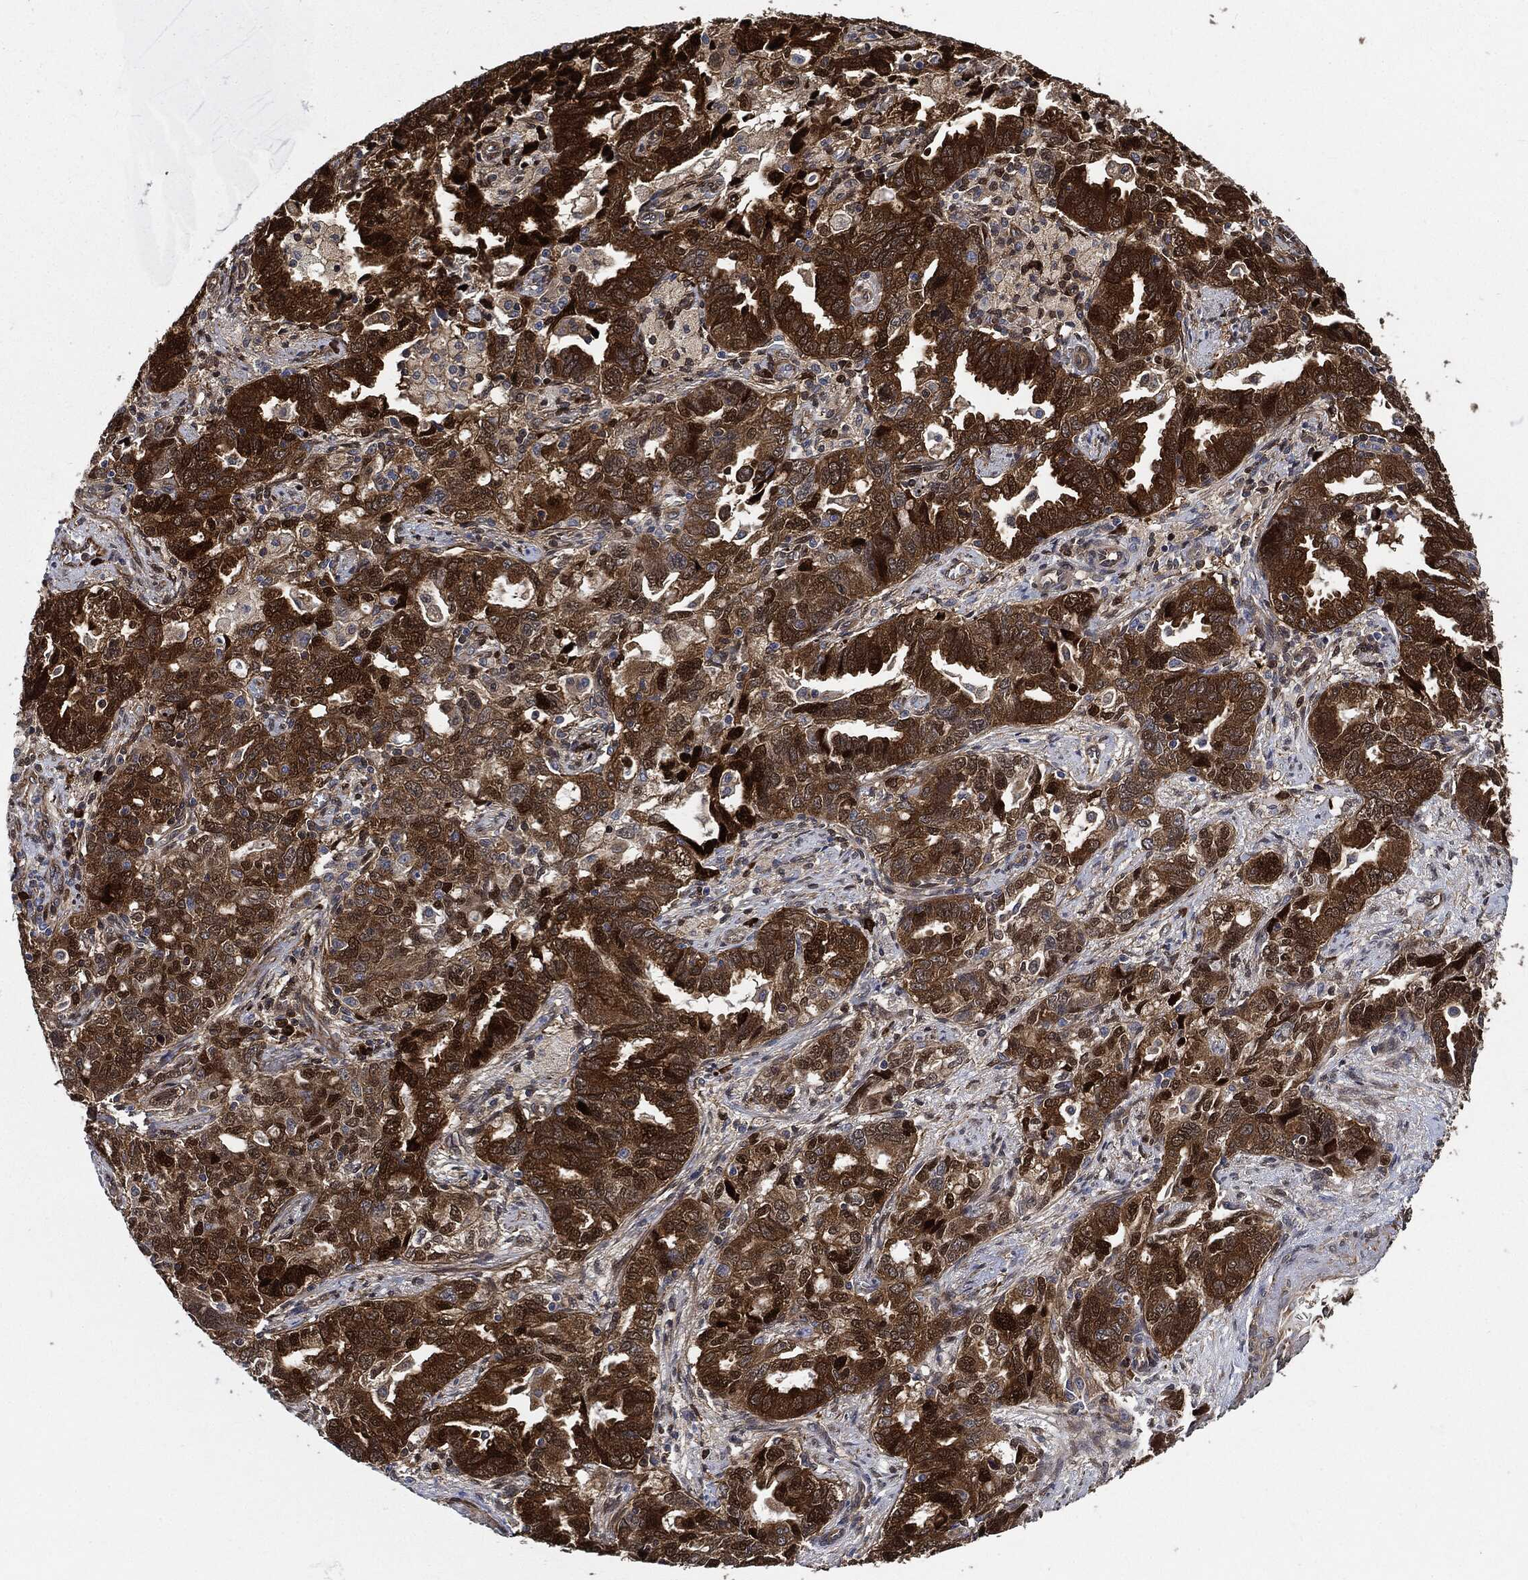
{"staining": {"intensity": "strong", "quantity": ">75%", "location": "cytoplasmic/membranous,nuclear"}, "tissue": "ovarian cancer", "cell_type": "Tumor cells", "image_type": "cancer", "snomed": [{"axis": "morphology", "description": "Cystadenocarcinoma, serous, NOS"}, {"axis": "topography", "description": "Ovary"}], "caption": "This micrograph displays ovarian serous cystadenocarcinoma stained with immunohistochemistry to label a protein in brown. The cytoplasmic/membranous and nuclear of tumor cells show strong positivity for the protein. Nuclei are counter-stained blue.", "gene": "PRDX2", "patient": {"sex": "female", "age": 51}}